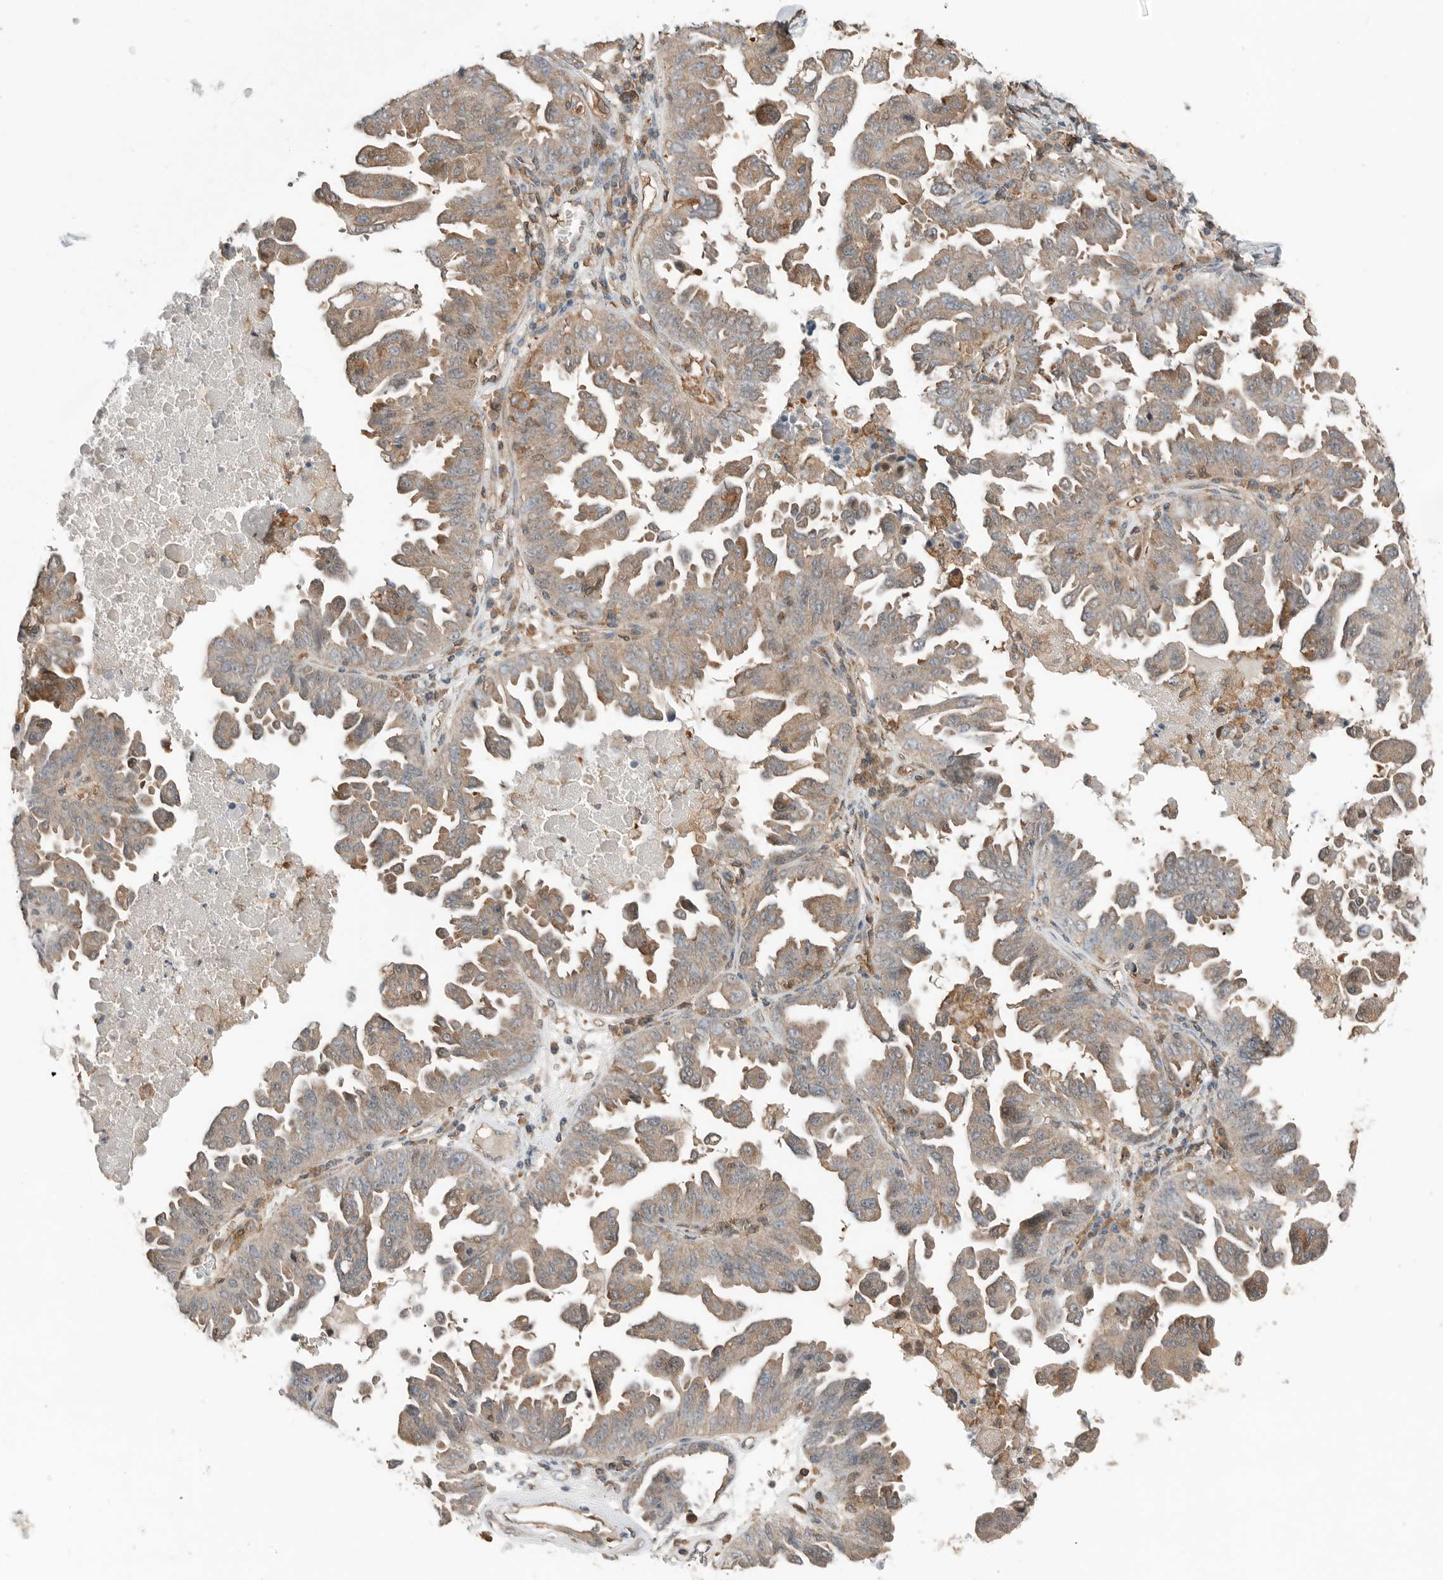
{"staining": {"intensity": "weak", "quantity": ">75%", "location": "cytoplasmic/membranous"}, "tissue": "ovarian cancer", "cell_type": "Tumor cells", "image_type": "cancer", "snomed": [{"axis": "morphology", "description": "Carcinoma, endometroid"}, {"axis": "topography", "description": "Ovary"}], "caption": "Immunohistochemical staining of human ovarian cancer shows low levels of weak cytoplasmic/membranous protein expression in about >75% of tumor cells.", "gene": "XPNPEP1", "patient": {"sex": "female", "age": 62}}